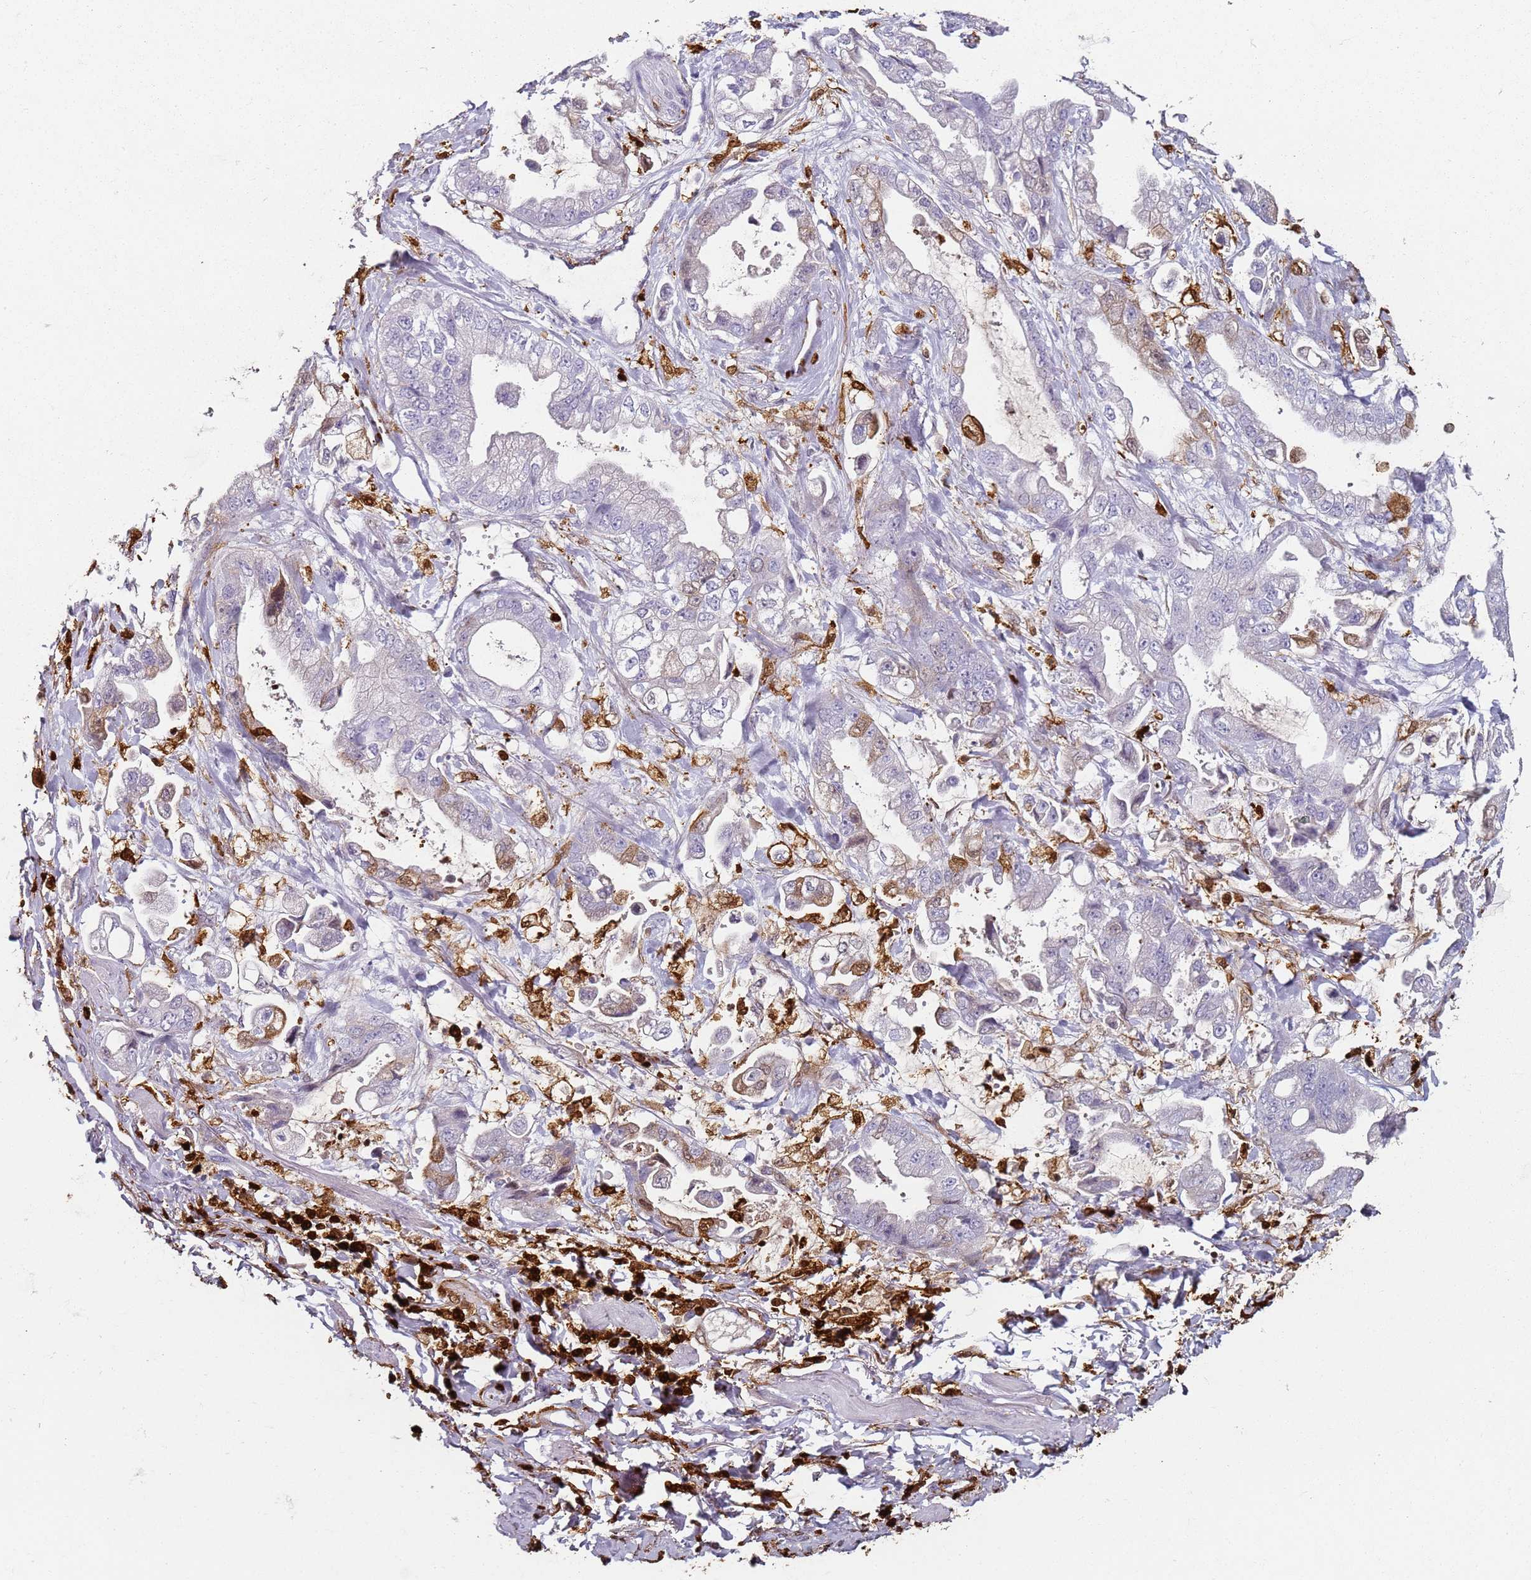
{"staining": {"intensity": "negative", "quantity": "none", "location": "none"}, "tissue": "stomach cancer", "cell_type": "Tumor cells", "image_type": "cancer", "snomed": [{"axis": "morphology", "description": "Adenocarcinoma, NOS"}, {"axis": "topography", "description": "Stomach"}], "caption": "A micrograph of stomach cancer stained for a protein shows no brown staining in tumor cells.", "gene": "S100A4", "patient": {"sex": "male", "age": 62}}